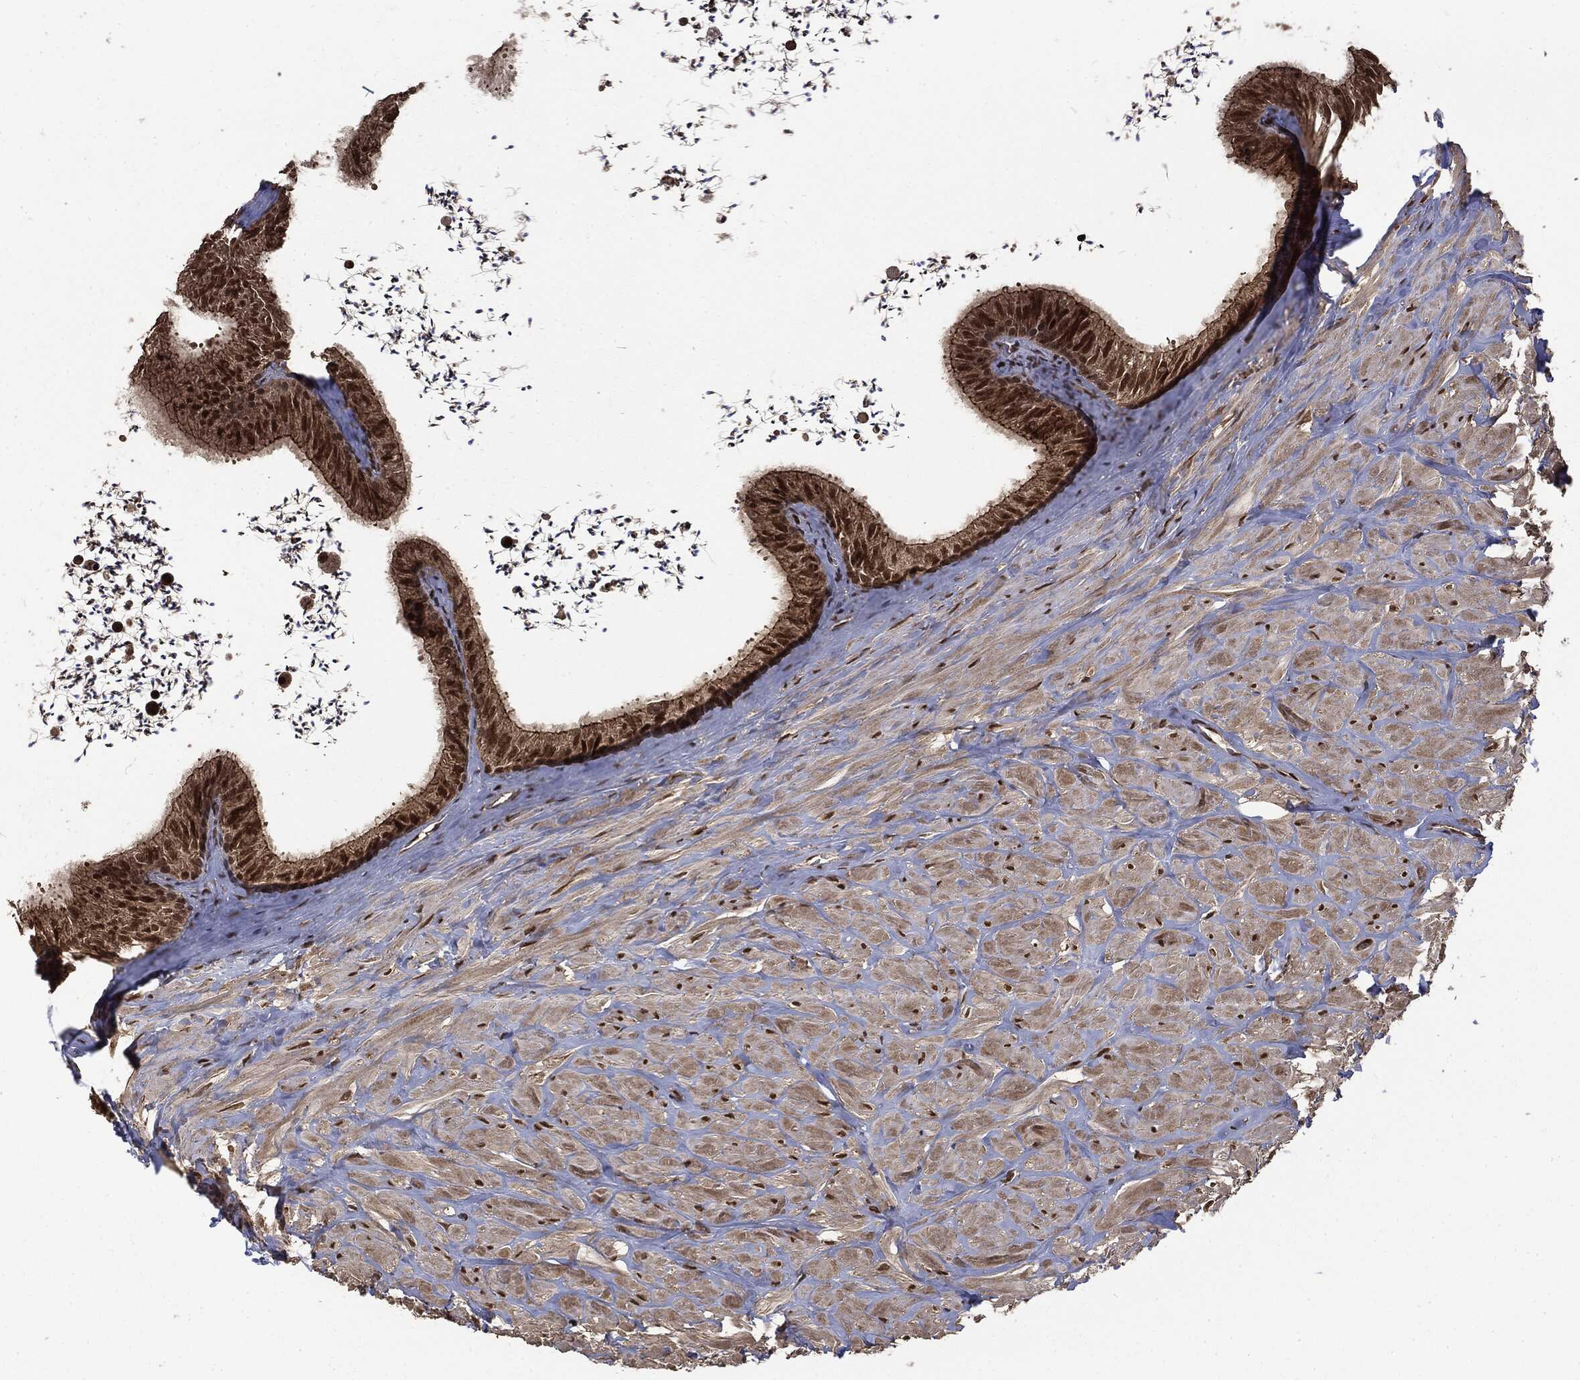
{"staining": {"intensity": "strong", "quantity": ">75%", "location": "cytoplasmic/membranous,nuclear"}, "tissue": "epididymis", "cell_type": "Glandular cells", "image_type": "normal", "snomed": [{"axis": "morphology", "description": "Normal tissue, NOS"}, {"axis": "topography", "description": "Epididymis"}], "caption": "High-magnification brightfield microscopy of unremarkable epididymis stained with DAB (3,3'-diaminobenzidine) (brown) and counterstained with hematoxylin (blue). glandular cells exhibit strong cytoplasmic/membranous,nuclear expression is appreciated in approximately>75% of cells.", "gene": "CTDP1", "patient": {"sex": "male", "age": 32}}